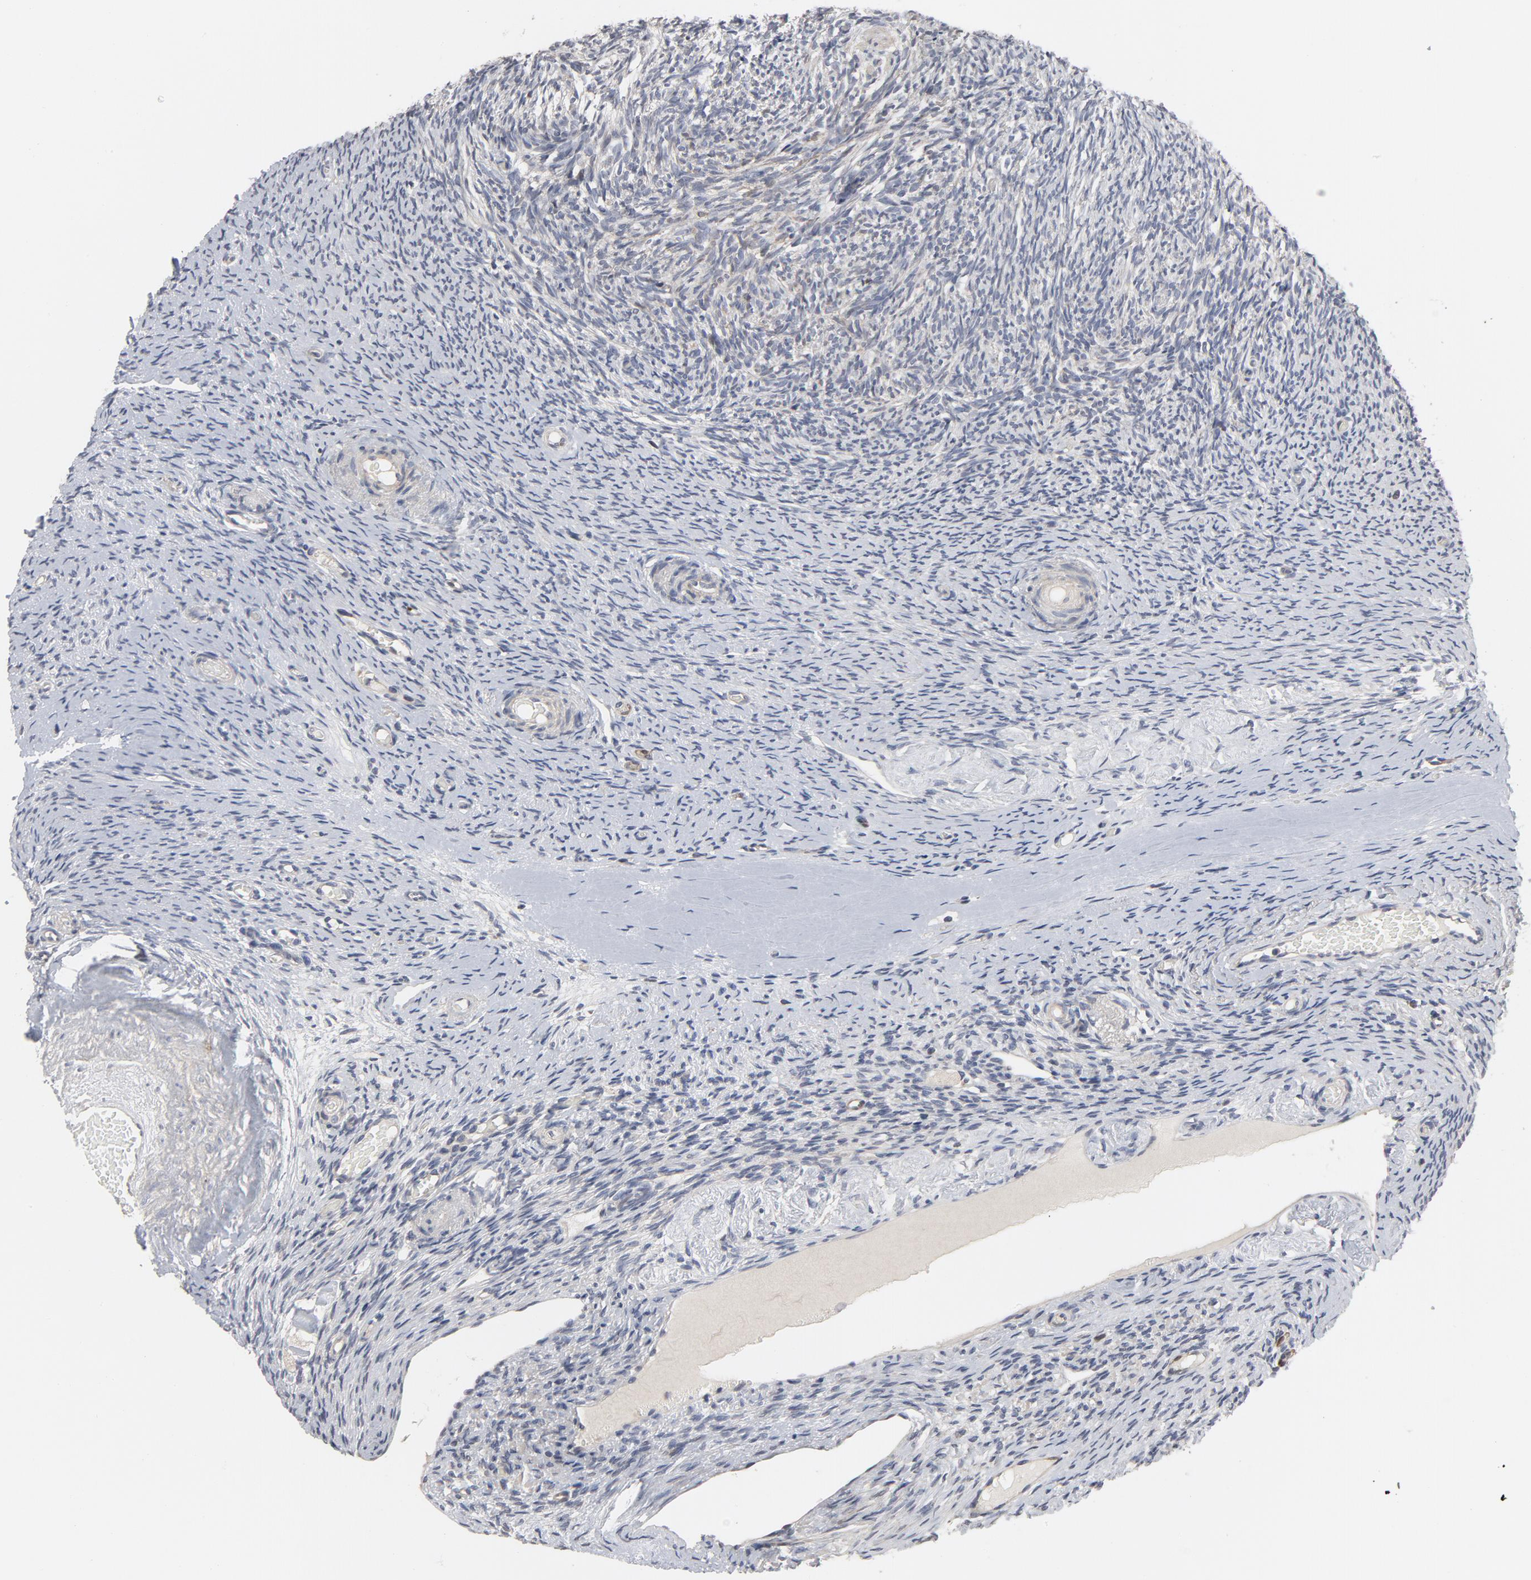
{"staining": {"intensity": "negative", "quantity": "none", "location": "none"}, "tissue": "ovary", "cell_type": "Ovarian stroma cells", "image_type": "normal", "snomed": [{"axis": "morphology", "description": "Normal tissue, NOS"}, {"axis": "topography", "description": "Ovary"}], "caption": "This is an IHC histopathology image of benign ovary. There is no positivity in ovarian stroma cells.", "gene": "PPP1R1B", "patient": {"sex": "female", "age": 60}}